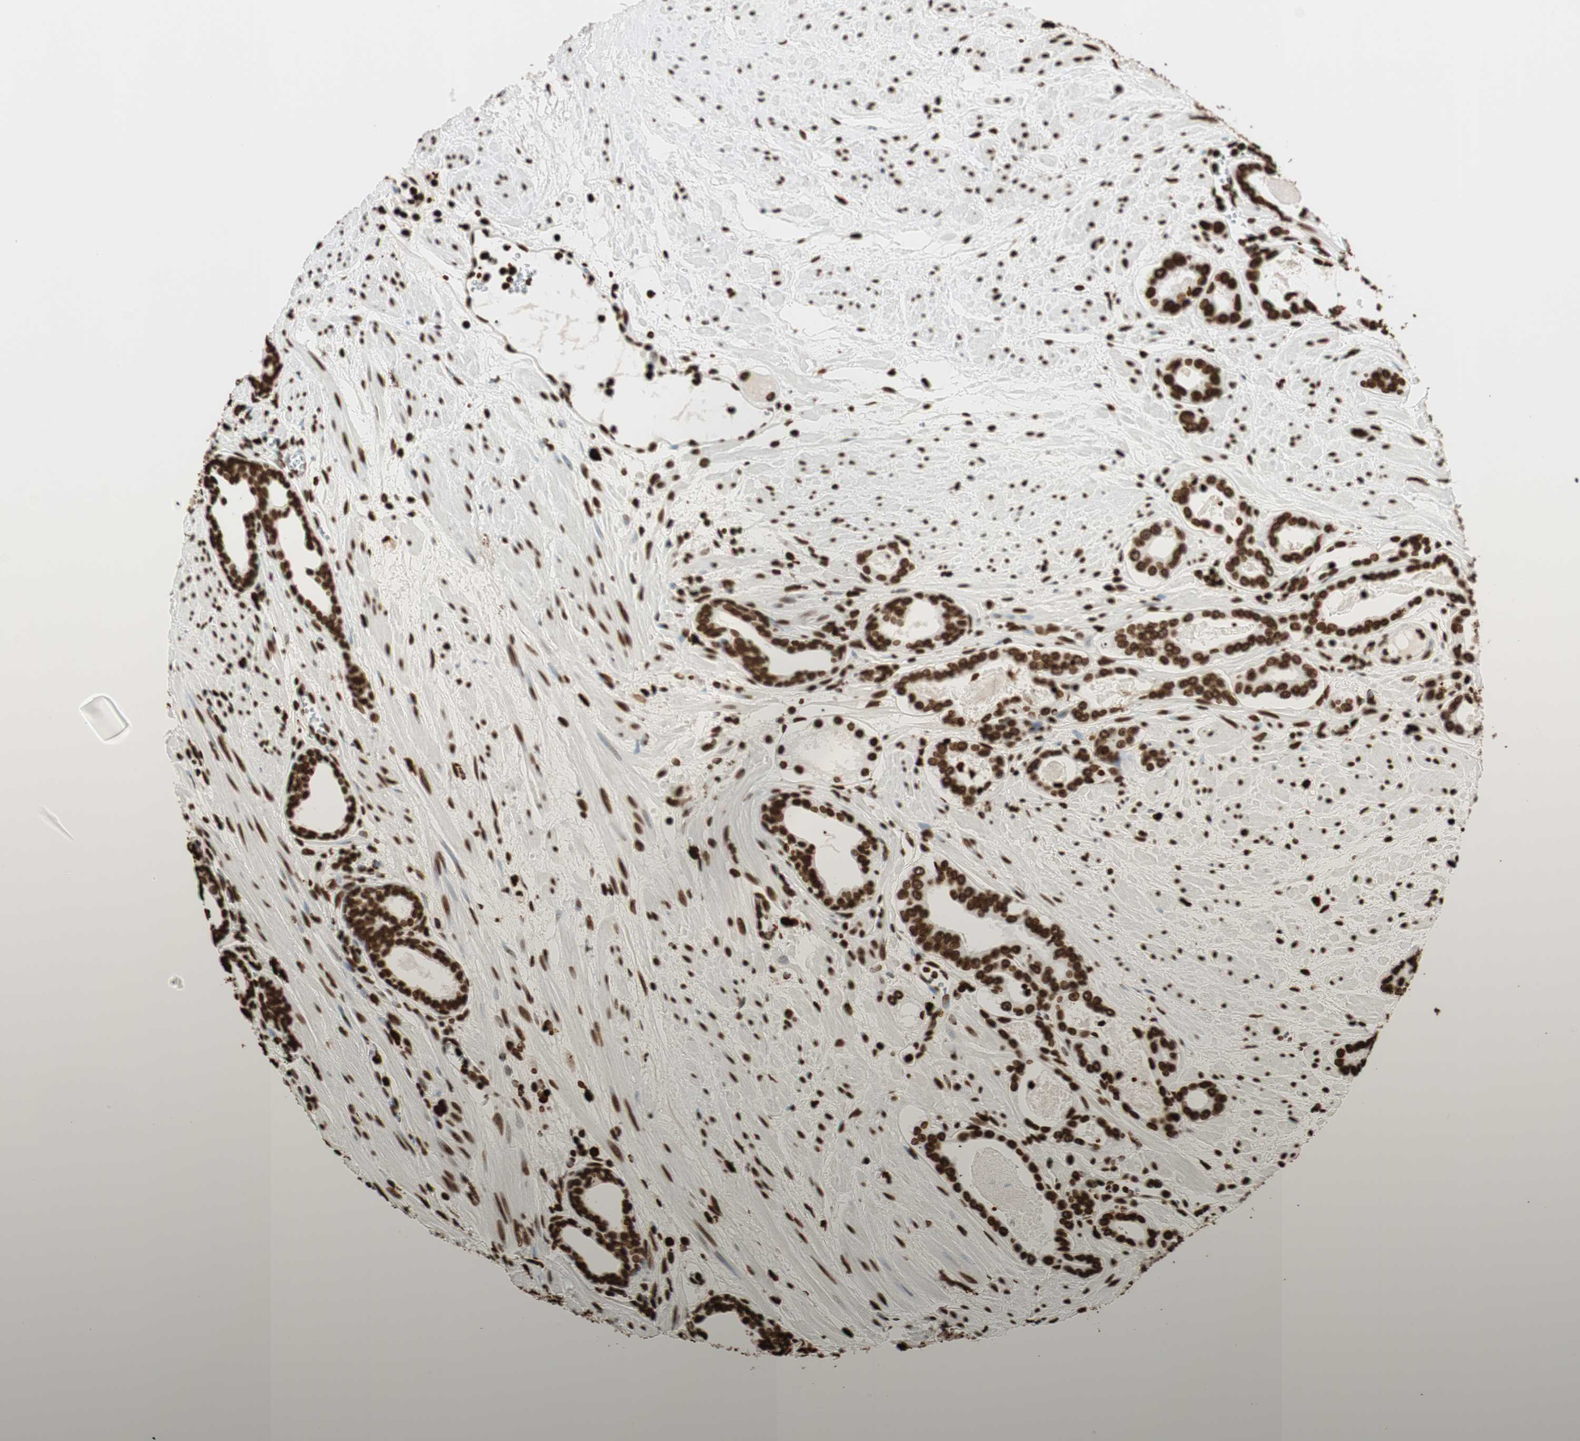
{"staining": {"intensity": "strong", "quantity": ">75%", "location": "nuclear"}, "tissue": "prostate cancer", "cell_type": "Tumor cells", "image_type": "cancer", "snomed": [{"axis": "morphology", "description": "Adenocarcinoma, Low grade"}, {"axis": "topography", "description": "Prostate"}], "caption": "Prostate cancer was stained to show a protein in brown. There is high levels of strong nuclear staining in about >75% of tumor cells.", "gene": "GLI2", "patient": {"sex": "male", "age": 57}}